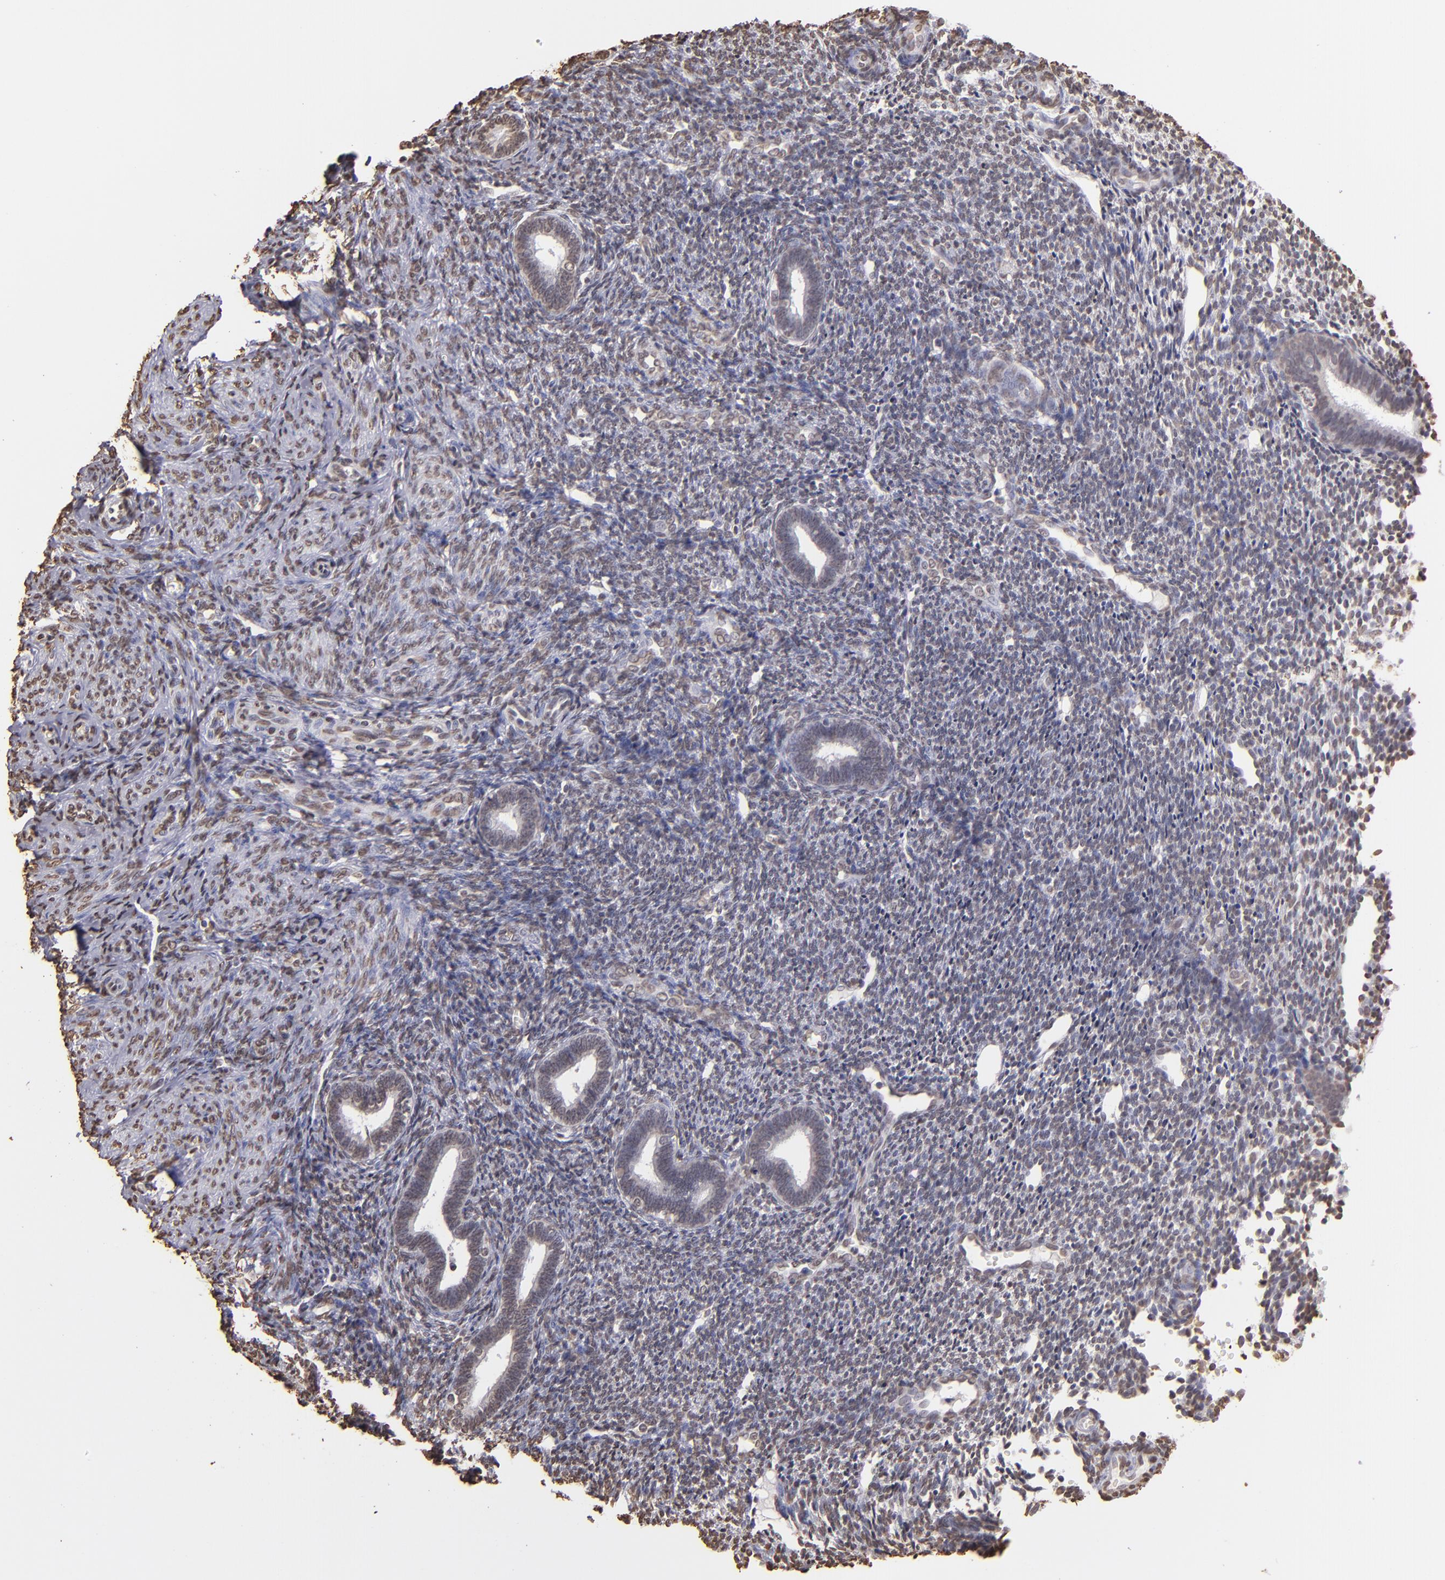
{"staining": {"intensity": "weak", "quantity": "<25%", "location": "nuclear"}, "tissue": "endometrium", "cell_type": "Cells in endometrial stroma", "image_type": "normal", "snomed": [{"axis": "morphology", "description": "Normal tissue, NOS"}, {"axis": "topography", "description": "Endometrium"}], "caption": "Human endometrium stained for a protein using immunohistochemistry shows no positivity in cells in endometrial stroma.", "gene": "LBX1", "patient": {"sex": "female", "age": 27}}